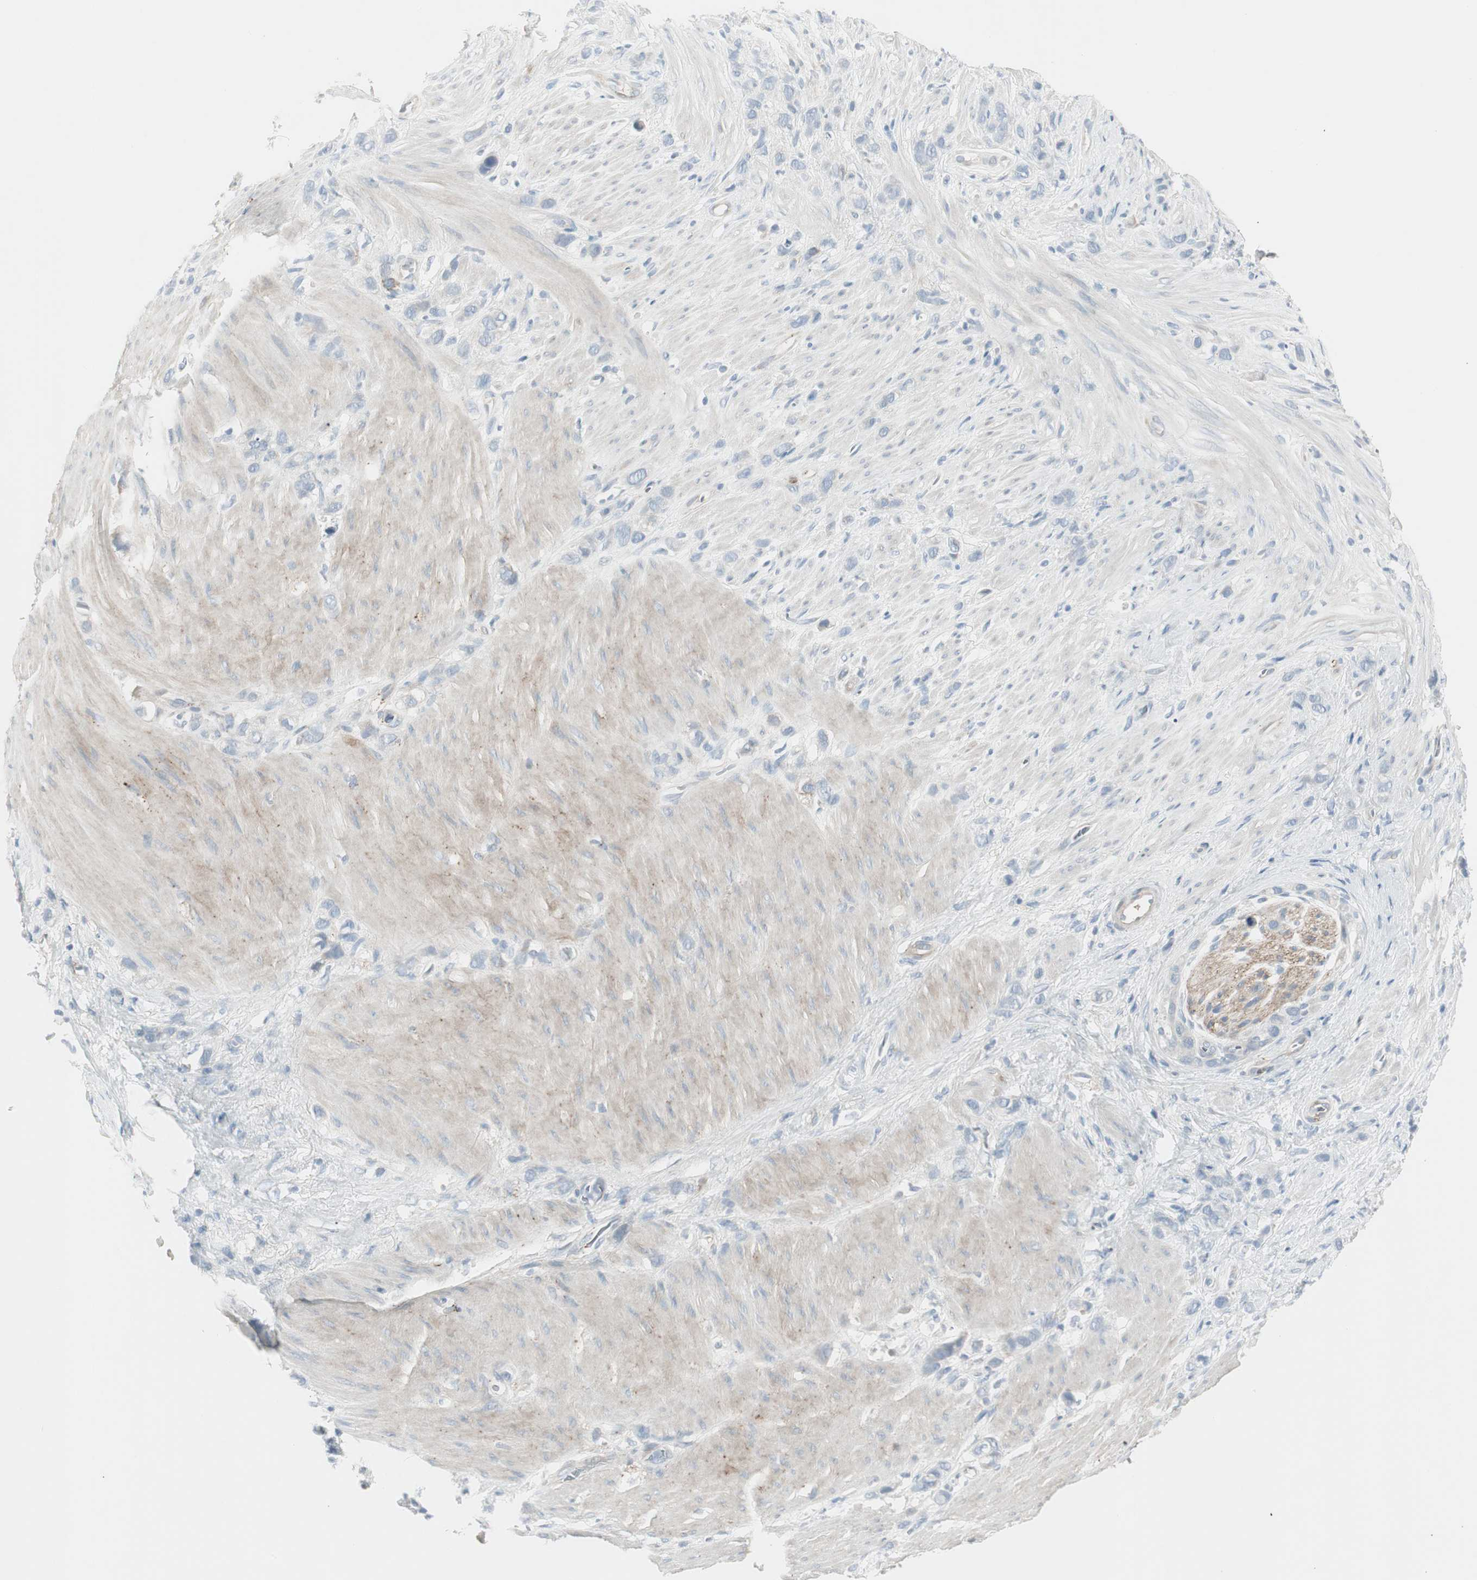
{"staining": {"intensity": "negative", "quantity": "none", "location": "none"}, "tissue": "stomach cancer", "cell_type": "Tumor cells", "image_type": "cancer", "snomed": [{"axis": "morphology", "description": "Normal tissue, NOS"}, {"axis": "morphology", "description": "Adenocarcinoma, NOS"}, {"axis": "morphology", "description": "Adenocarcinoma, High grade"}, {"axis": "topography", "description": "Stomach, upper"}, {"axis": "topography", "description": "Stomach"}], "caption": "A micrograph of human stomach cancer (high-grade adenocarcinoma) is negative for staining in tumor cells.", "gene": "CACNA2D1", "patient": {"sex": "female", "age": 65}}